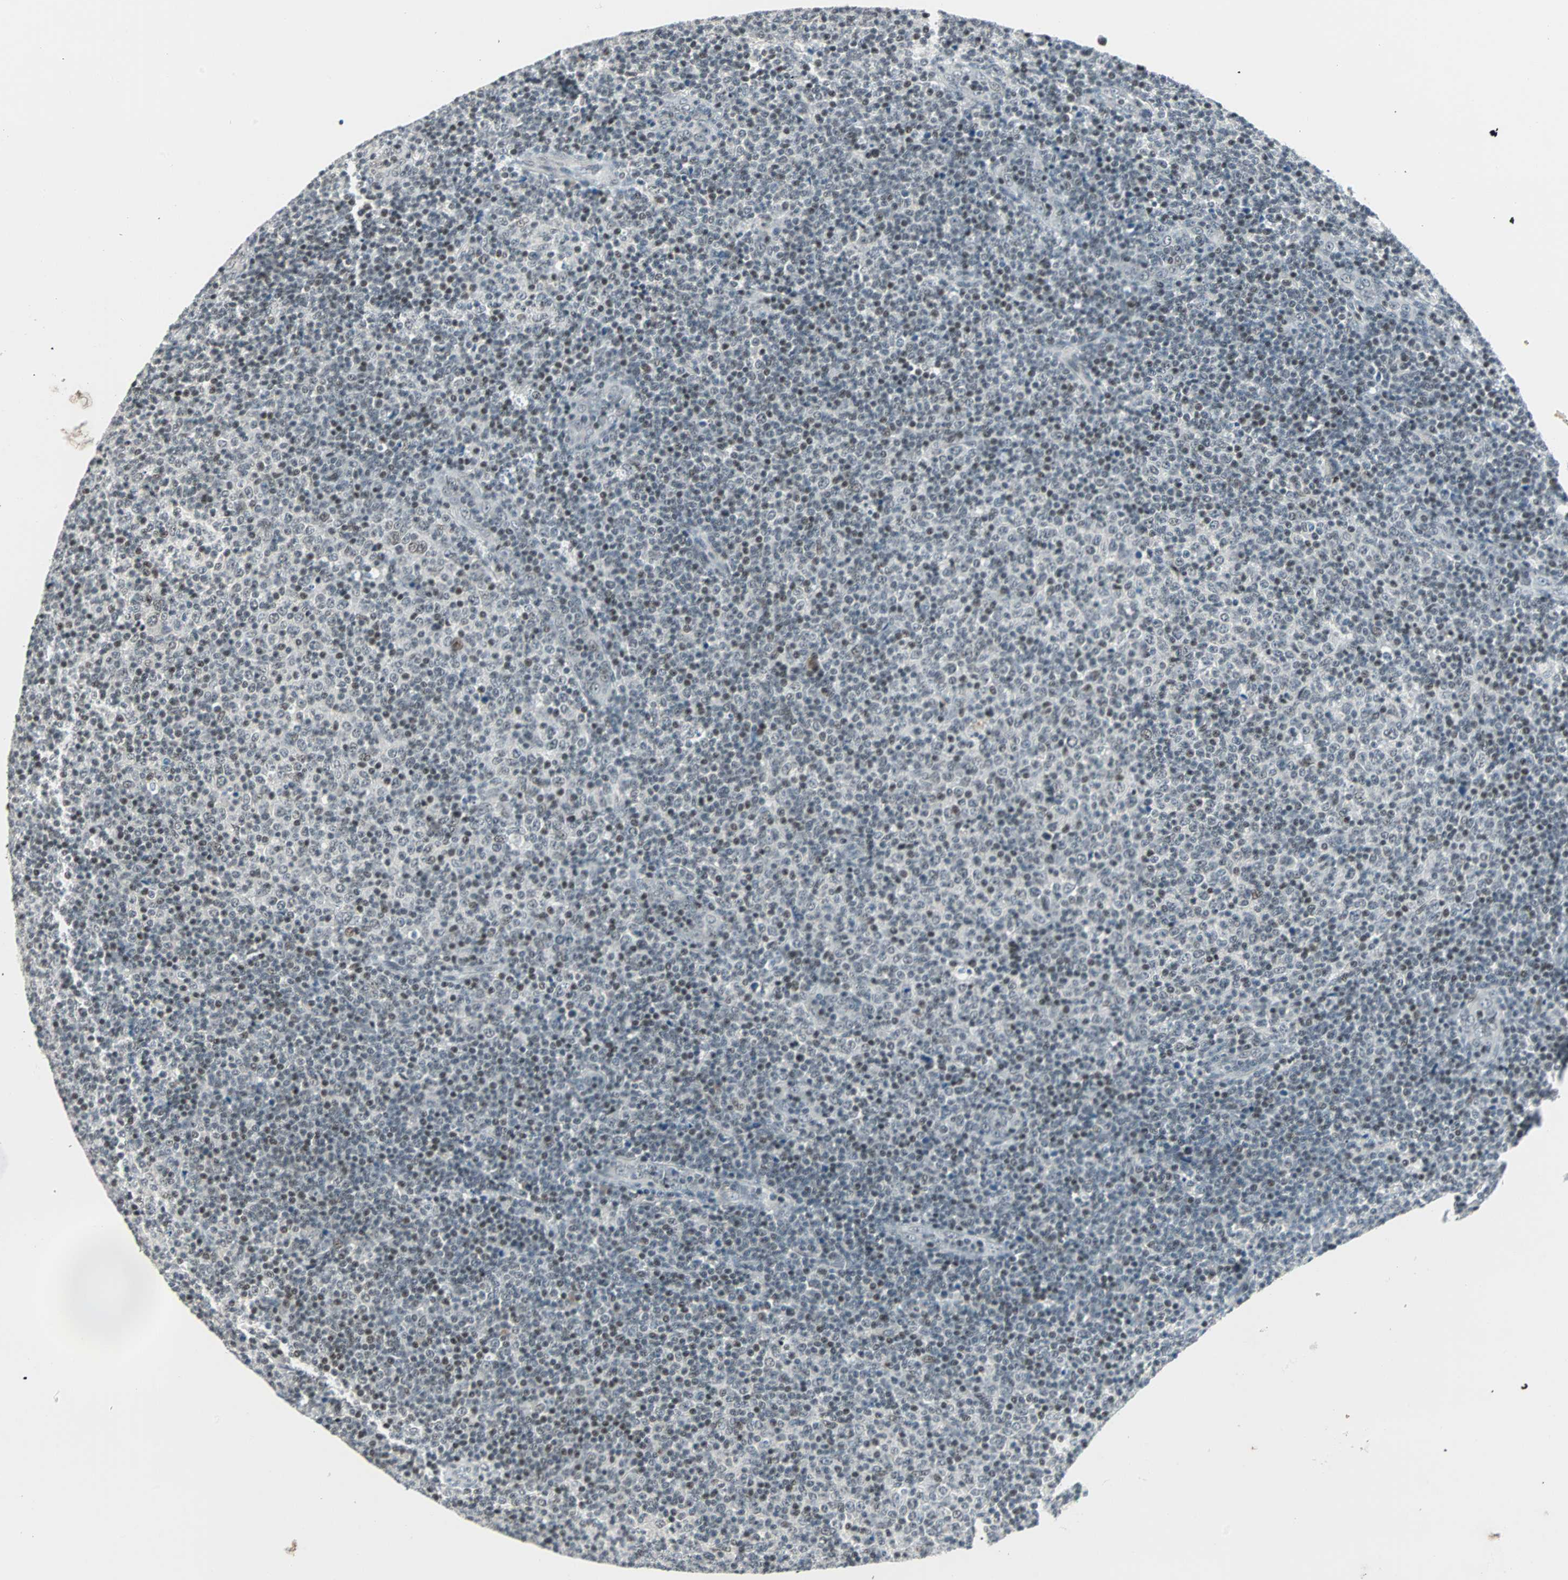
{"staining": {"intensity": "weak", "quantity": "25%-75%", "location": "nuclear"}, "tissue": "lymphoma", "cell_type": "Tumor cells", "image_type": "cancer", "snomed": [{"axis": "morphology", "description": "Malignant lymphoma, non-Hodgkin's type, Low grade"}, {"axis": "topography", "description": "Lymph node"}], "caption": "IHC of human low-grade malignant lymphoma, non-Hodgkin's type reveals low levels of weak nuclear staining in about 25%-75% of tumor cells.", "gene": "SIN3A", "patient": {"sex": "male", "age": 70}}